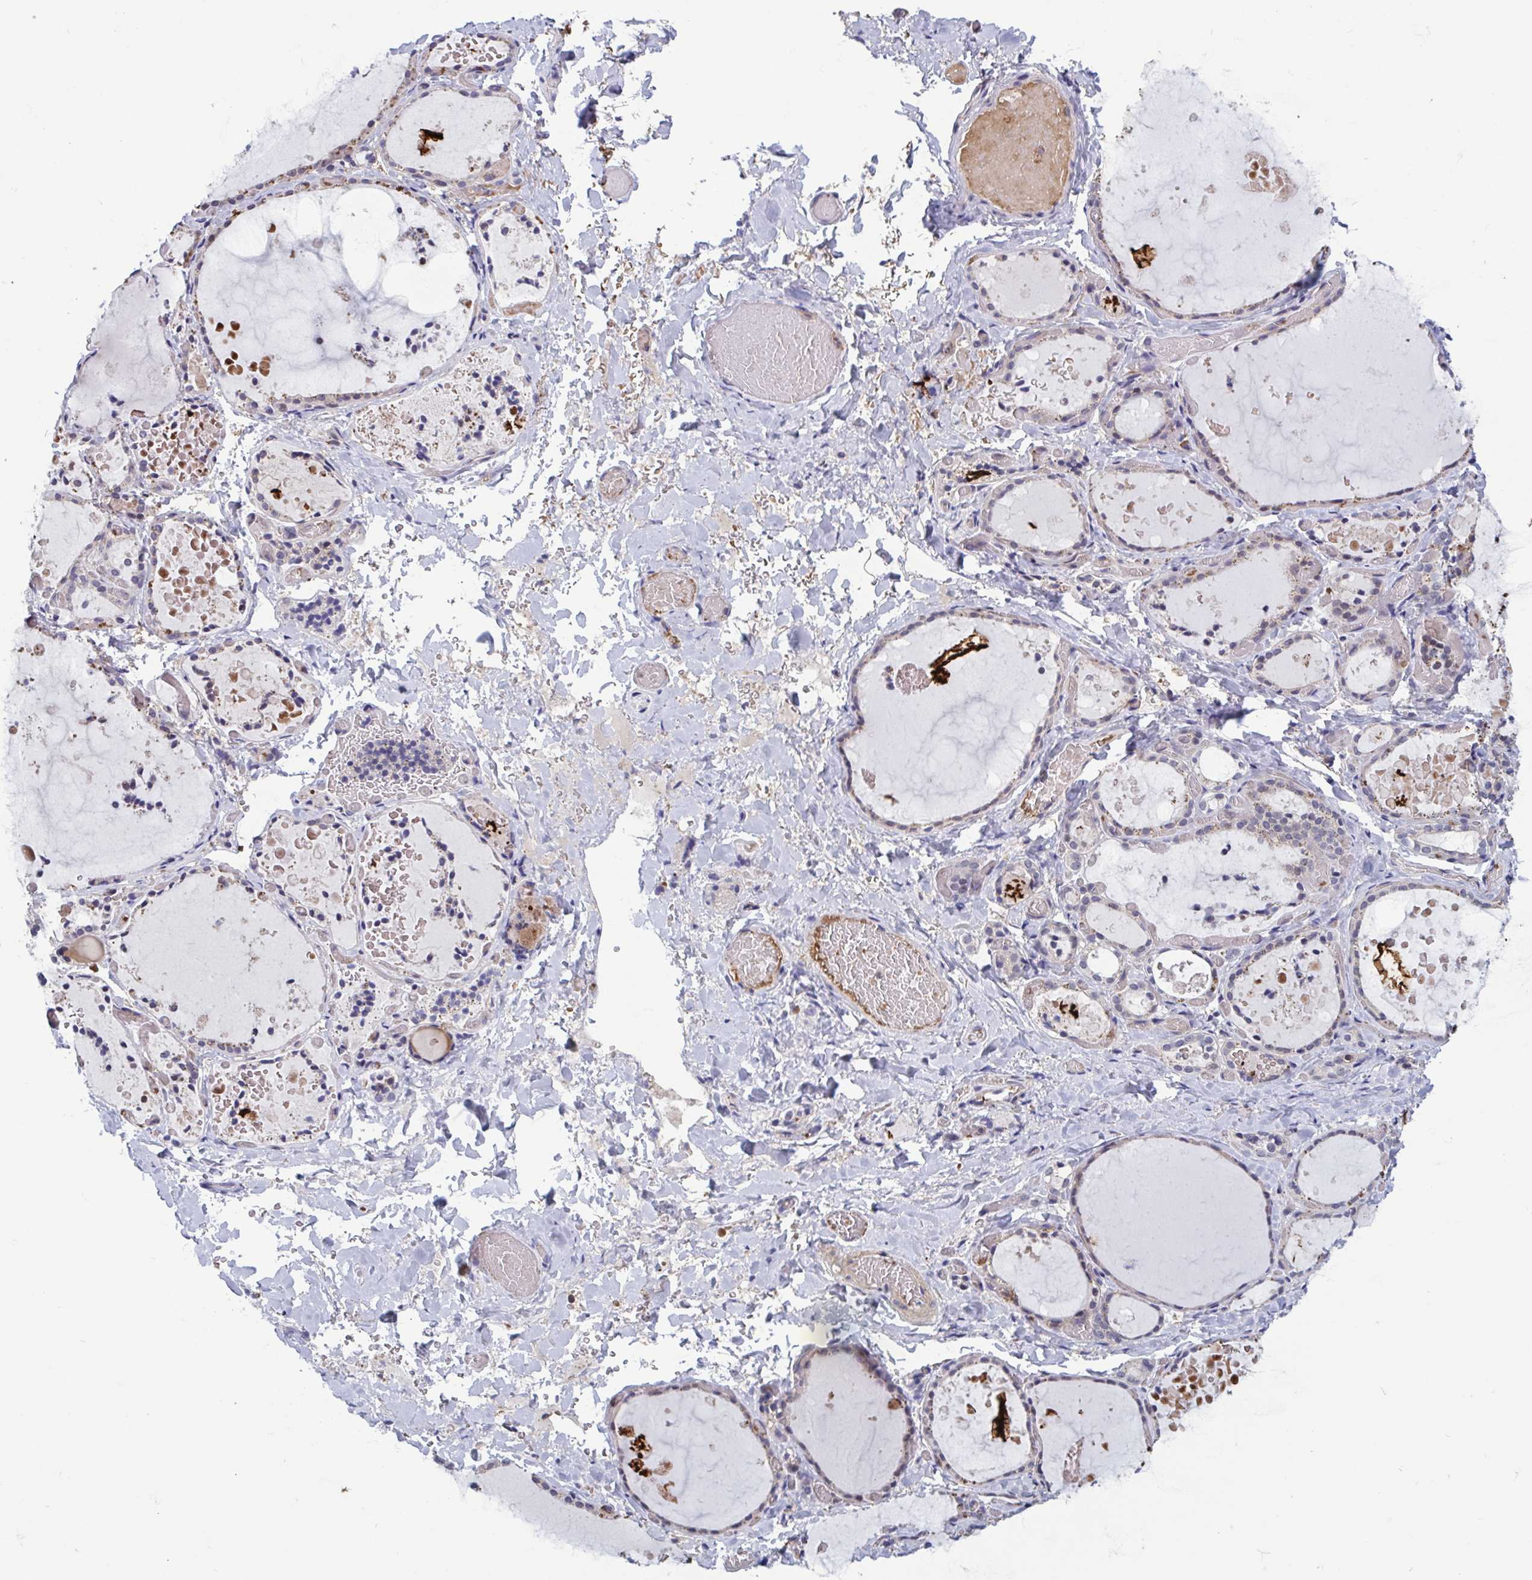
{"staining": {"intensity": "weak", "quantity": "<25%", "location": "cytoplasmic/membranous"}, "tissue": "thyroid gland", "cell_type": "Glandular cells", "image_type": "normal", "snomed": [{"axis": "morphology", "description": "Normal tissue, NOS"}, {"axis": "topography", "description": "Thyroid gland"}], "caption": "The immunohistochemistry (IHC) image has no significant staining in glandular cells of thyroid gland.", "gene": "LRRC38", "patient": {"sex": "female", "age": 56}}